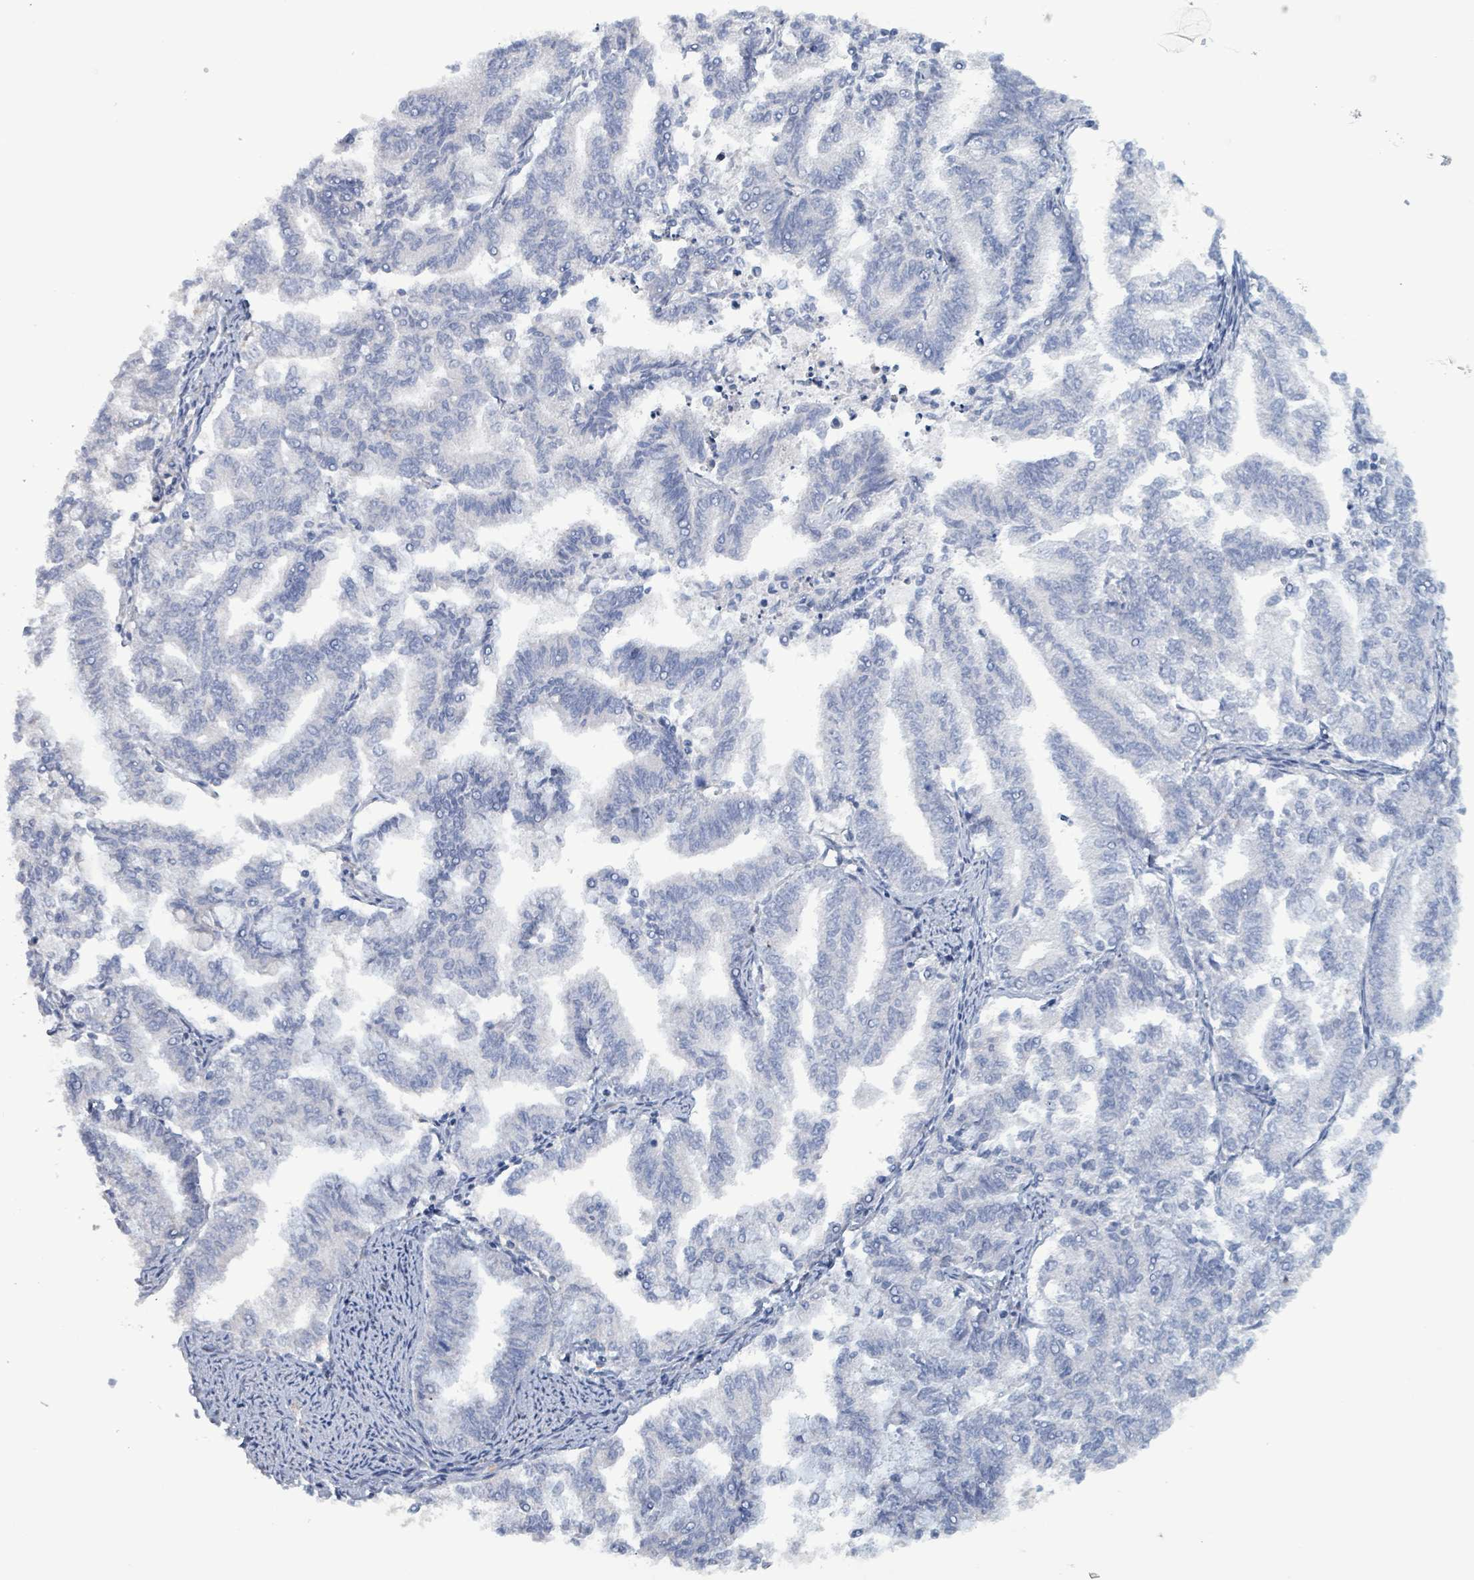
{"staining": {"intensity": "negative", "quantity": "none", "location": "none"}, "tissue": "endometrial cancer", "cell_type": "Tumor cells", "image_type": "cancer", "snomed": [{"axis": "morphology", "description": "Adenocarcinoma, NOS"}, {"axis": "topography", "description": "Endometrium"}], "caption": "Tumor cells show no significant staining in adenocarcinoma (endometrial).", "gene": "TAAR5", "patient": {"sex": "female", "age": 79}}